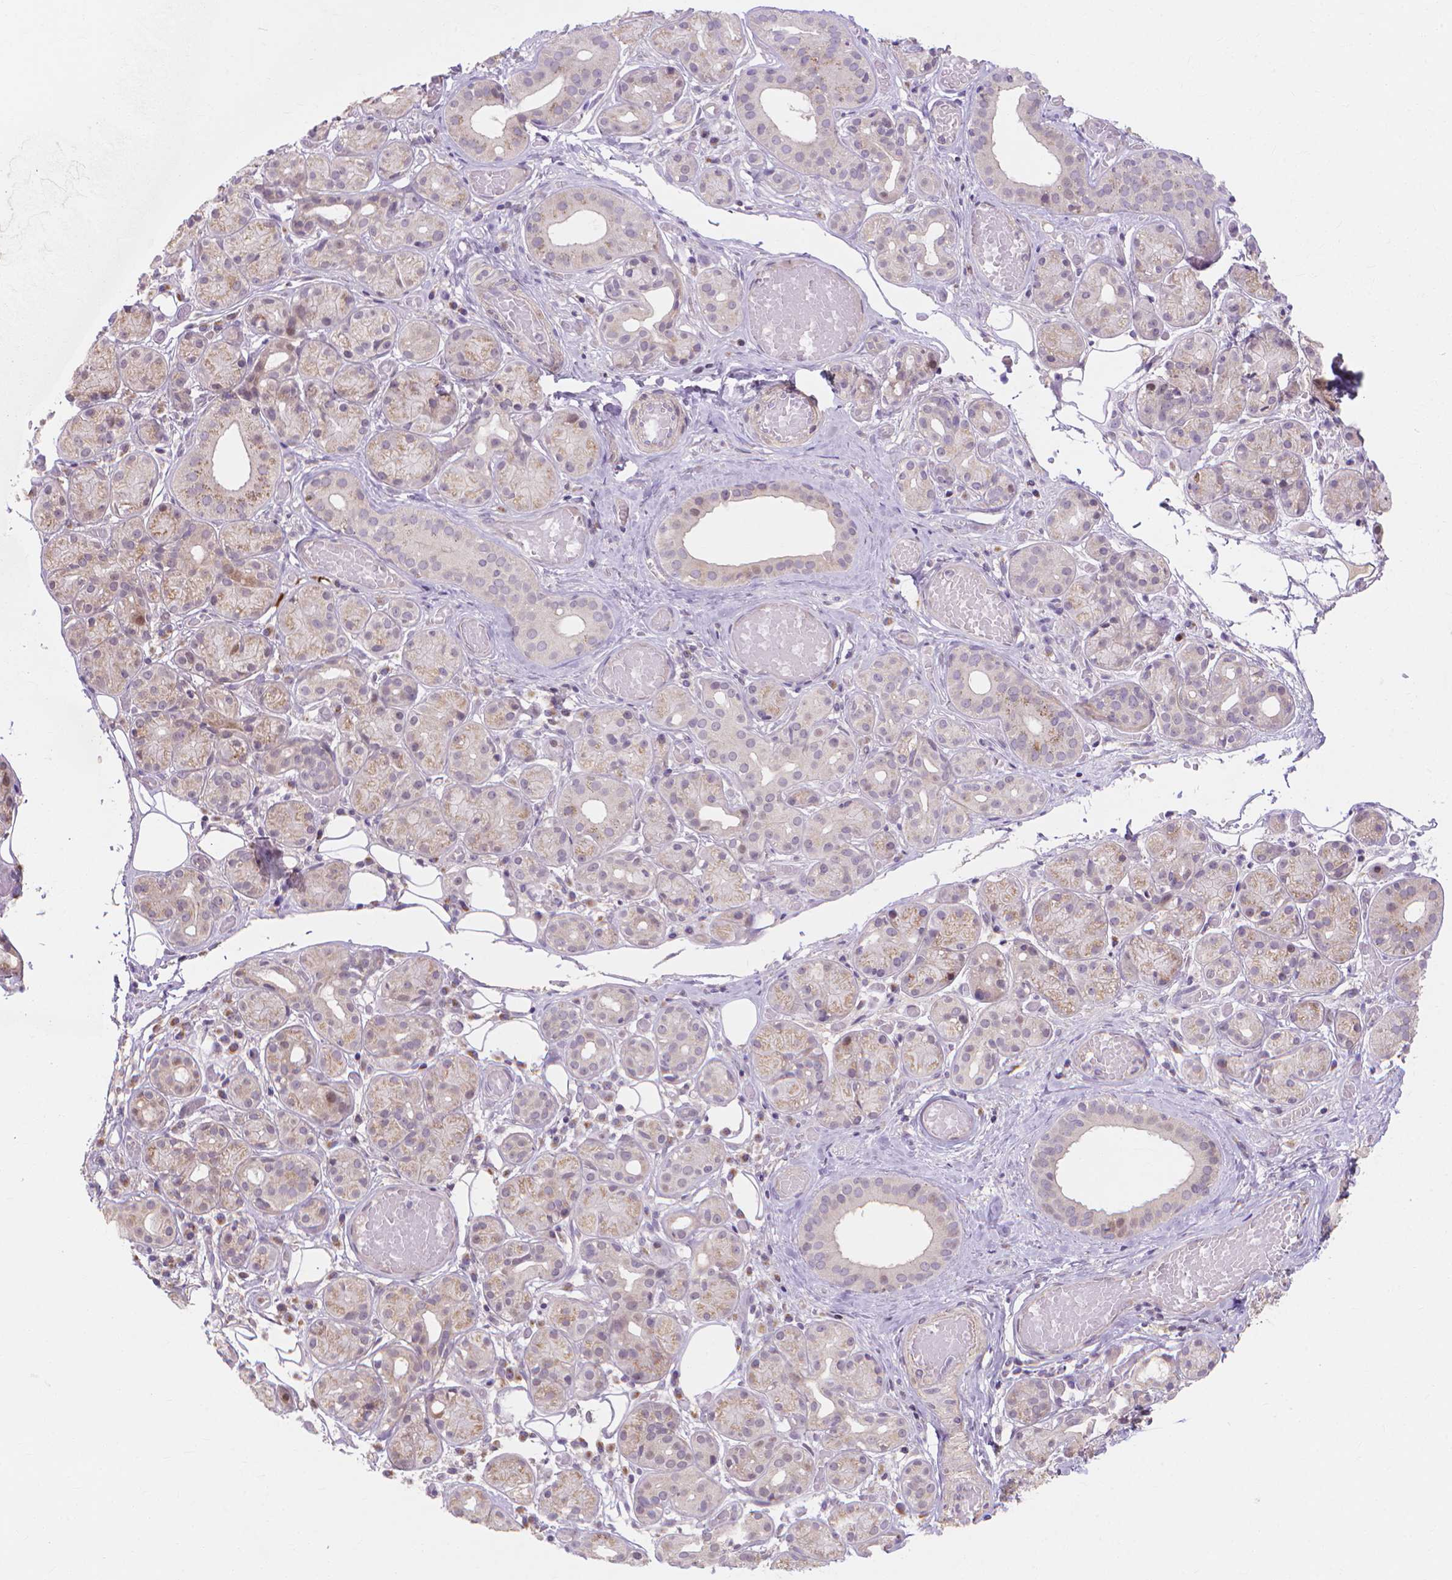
{"staining": {"intensity": "moderate", "quantity": "25%-75%", "location": "cytoplasmic/membranous"}, "tissue": "salivary gland", "cell_type": "Glandular cells", "image_type": "normal", "snomed": [{"axis": "morphology", "description": "Normal tissue, NOS"}, {"axis": "topography", "description": "Salivary gland"}, {"axis": "topography", "description": "Peripheral nerve tissue"}], "caption": "High-power microscopy captured an immunohistochemistry (IHC) image of benign salivary gland, revealing moderate cytoplasmic/membranous staining in about 25%-75% of glandular cells.", "gene": "PRDM13", "patient": {"sex": "male", "age": 71}}